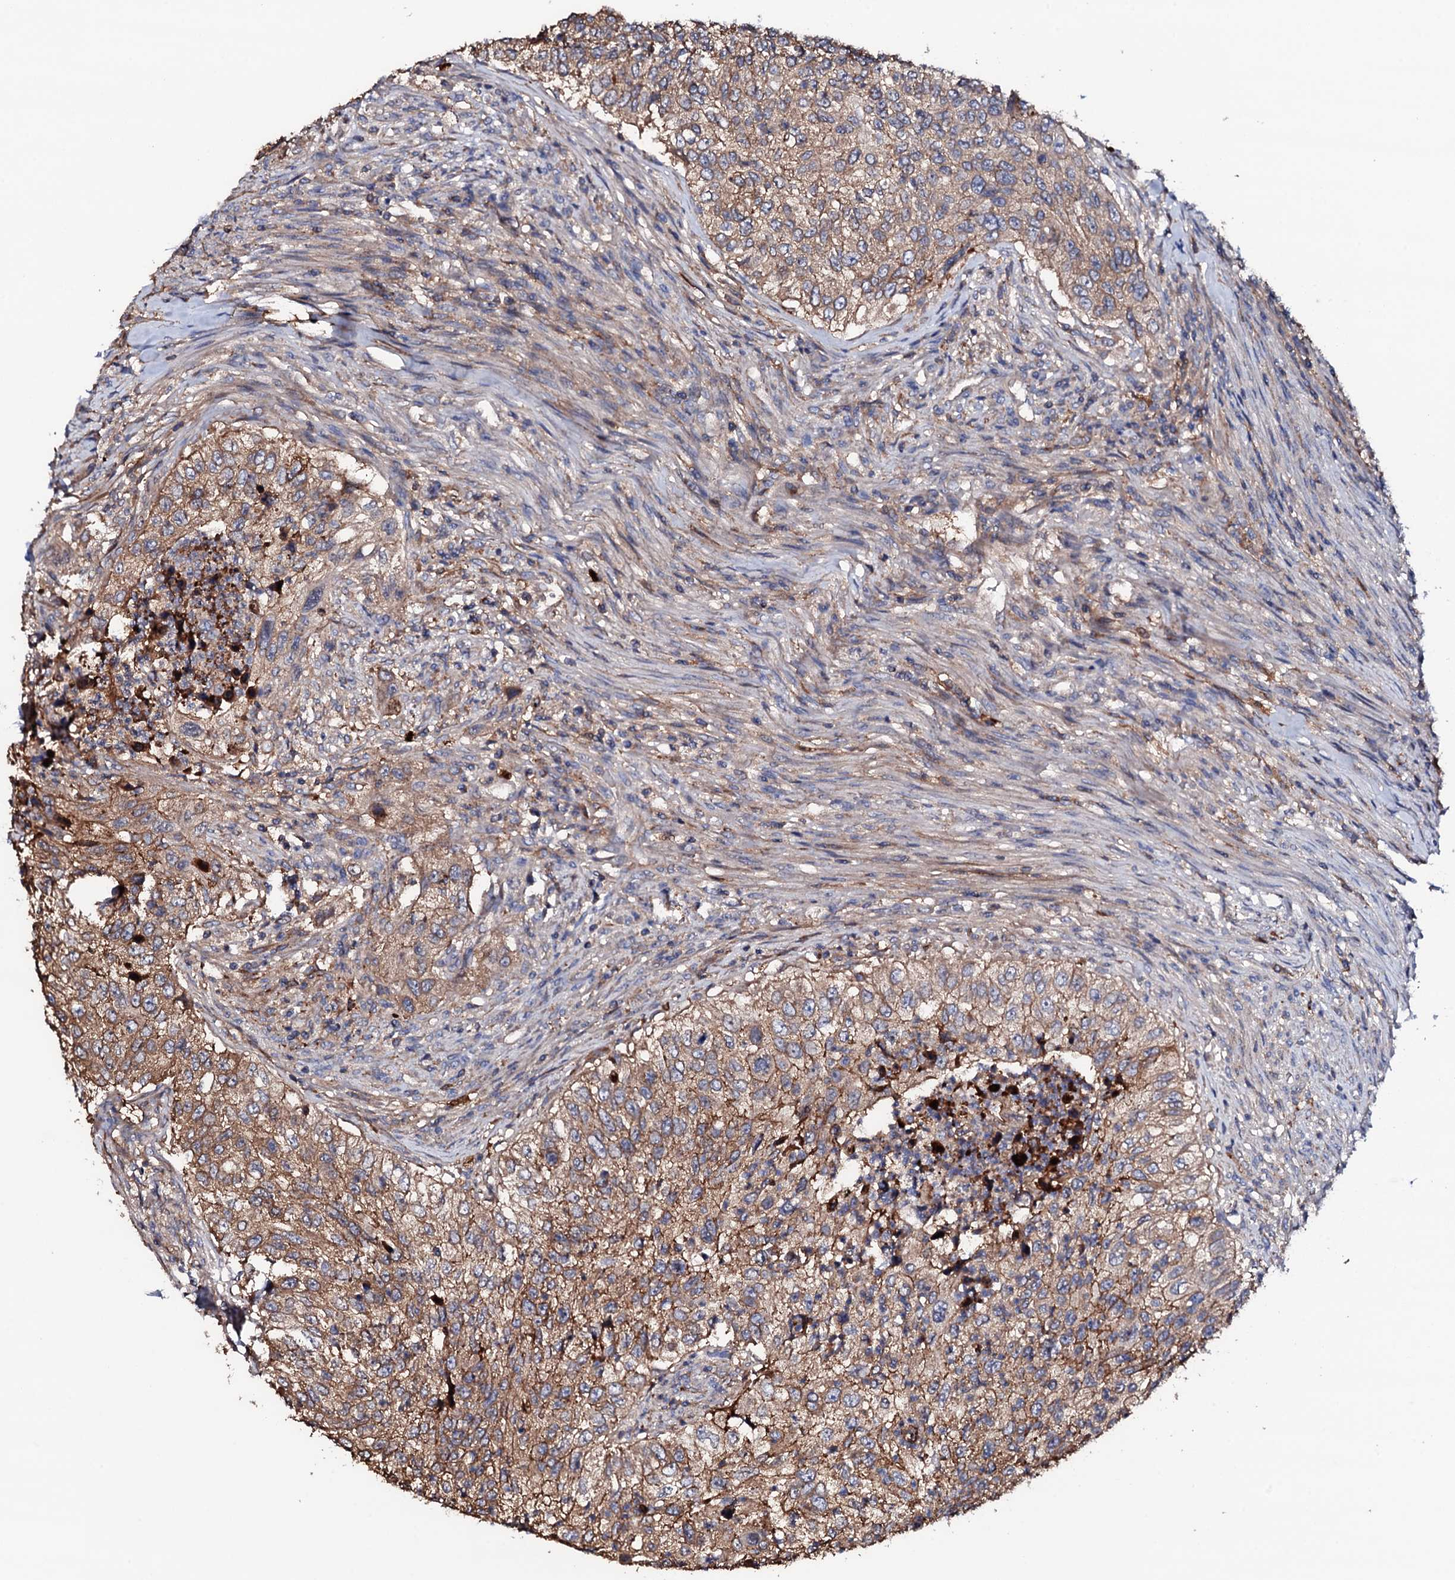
{"staining": {"intensity": "moderate", "quantity": ">75%", "location": "cytoplasmic/membranous"}, "tissue": "urothelial cancer", "cell_type": "Tumor cells", "image_type": "cancer", "snomed": [{"axis": "morphology", "description": "Urothelial carcinoma, High grade"}, {"axis": "topography", "description": "Urinary bladder"}], "caption": "Protein staining demonstrates moderate cytoplasmic/membranous expression in about >75% of tumor cells in urothelial carcinoma (high-grade).", "gene": "TCAF2", "patient": {"sex": "female", "age": 60}}